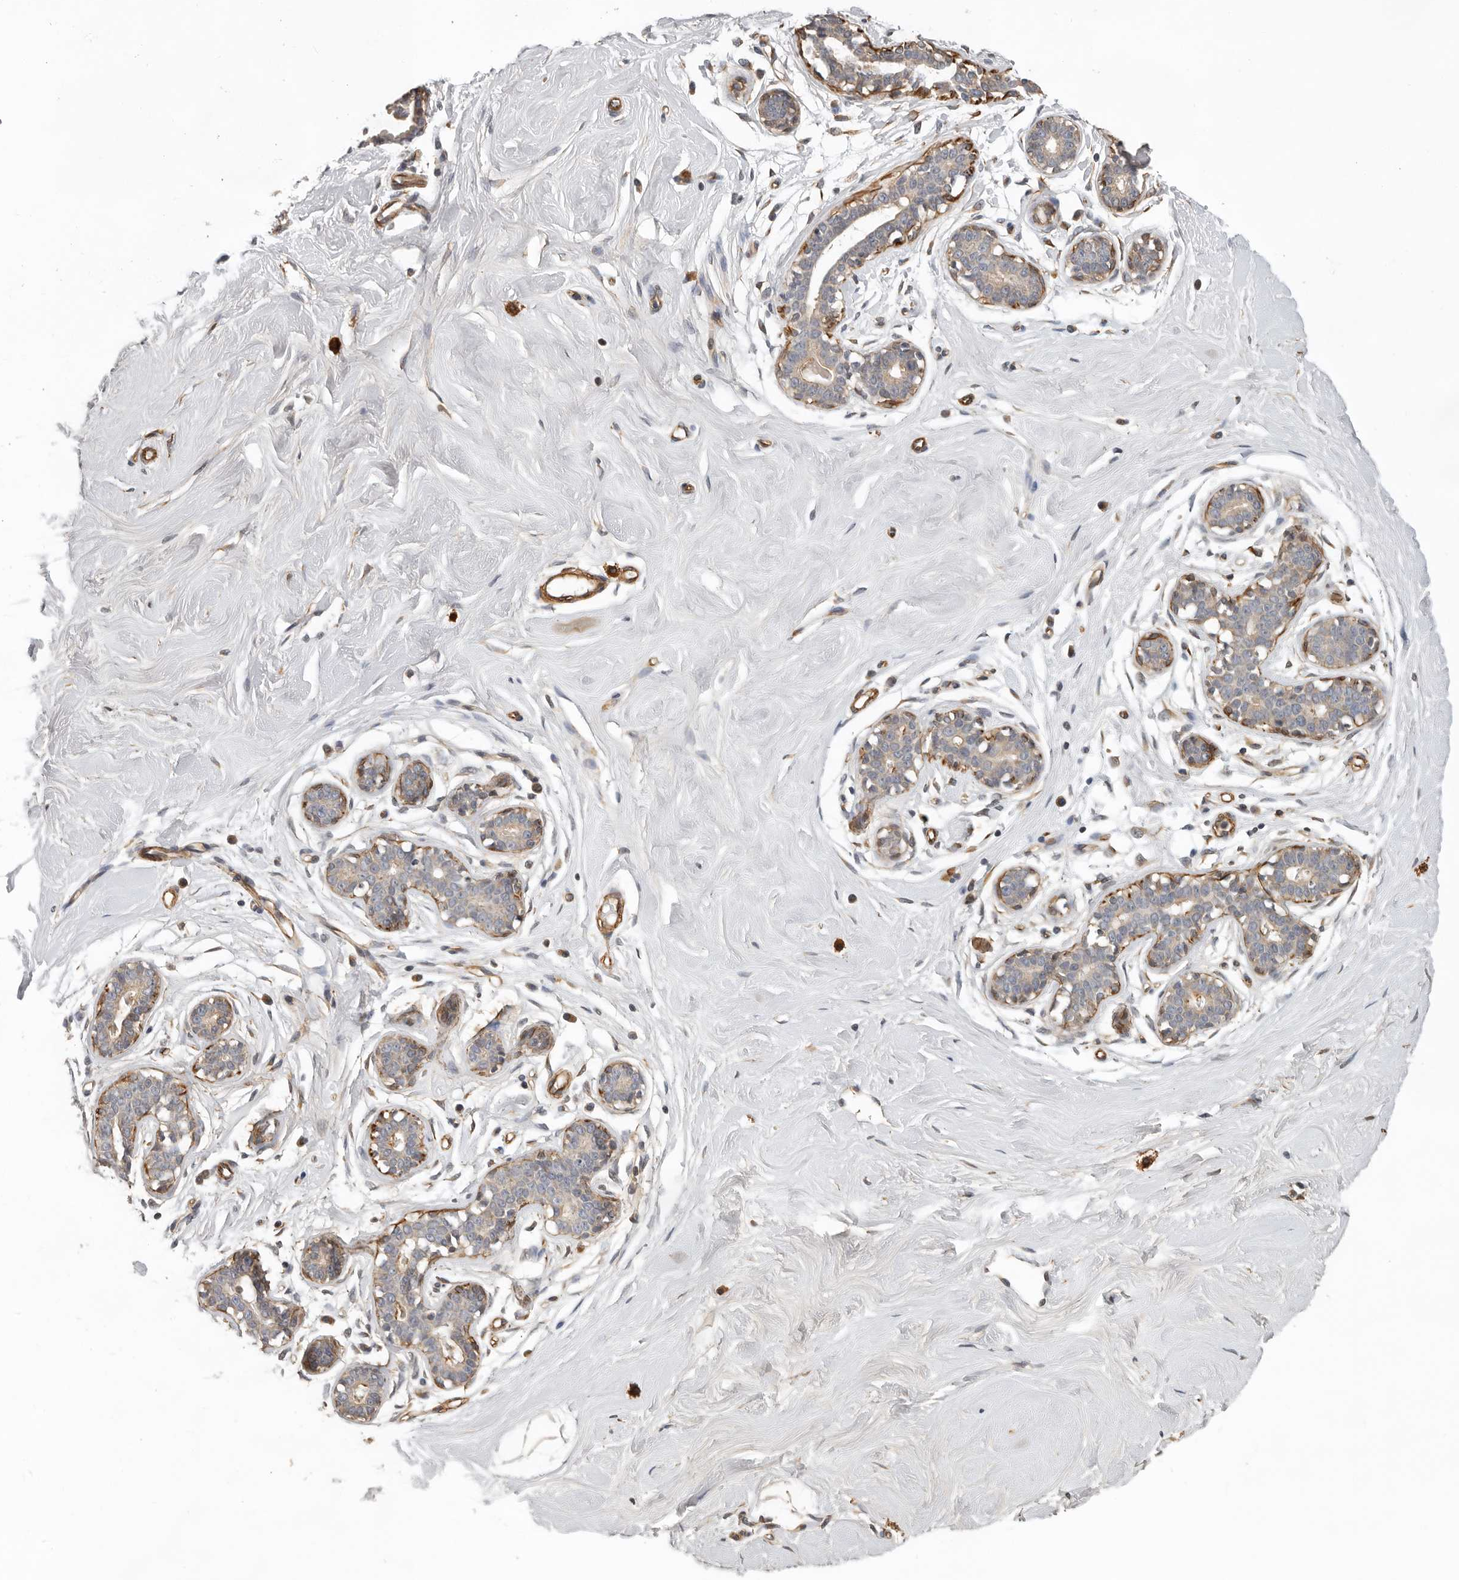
{"staining": {"intensity": "weak", "quantity": ">75%", "location": "cytoplasmic/membranous"}, "tissue": "breast", "cell_type": "Adipocytes", "image_type": "normal", "snomed": [{"axis": "morphology", "description": "Normal tissue, NOS"}, {"axis": "topography", "description": "Breast"}], "caption": "IHC staining of normal breast, which exhibits low levels of weak cytoplasmic/membranous staining in about >75% of adipocytes indicating weak cytoplasmic/membranous protein staining. The staining was performed using DAB (3,3'-diaminobenzidine) (brown) for protein detection and nuclei were counterstained in hematoxylin (blue).", "gene": "RNF157", "patient": {"sex": "female", "age": 23}}